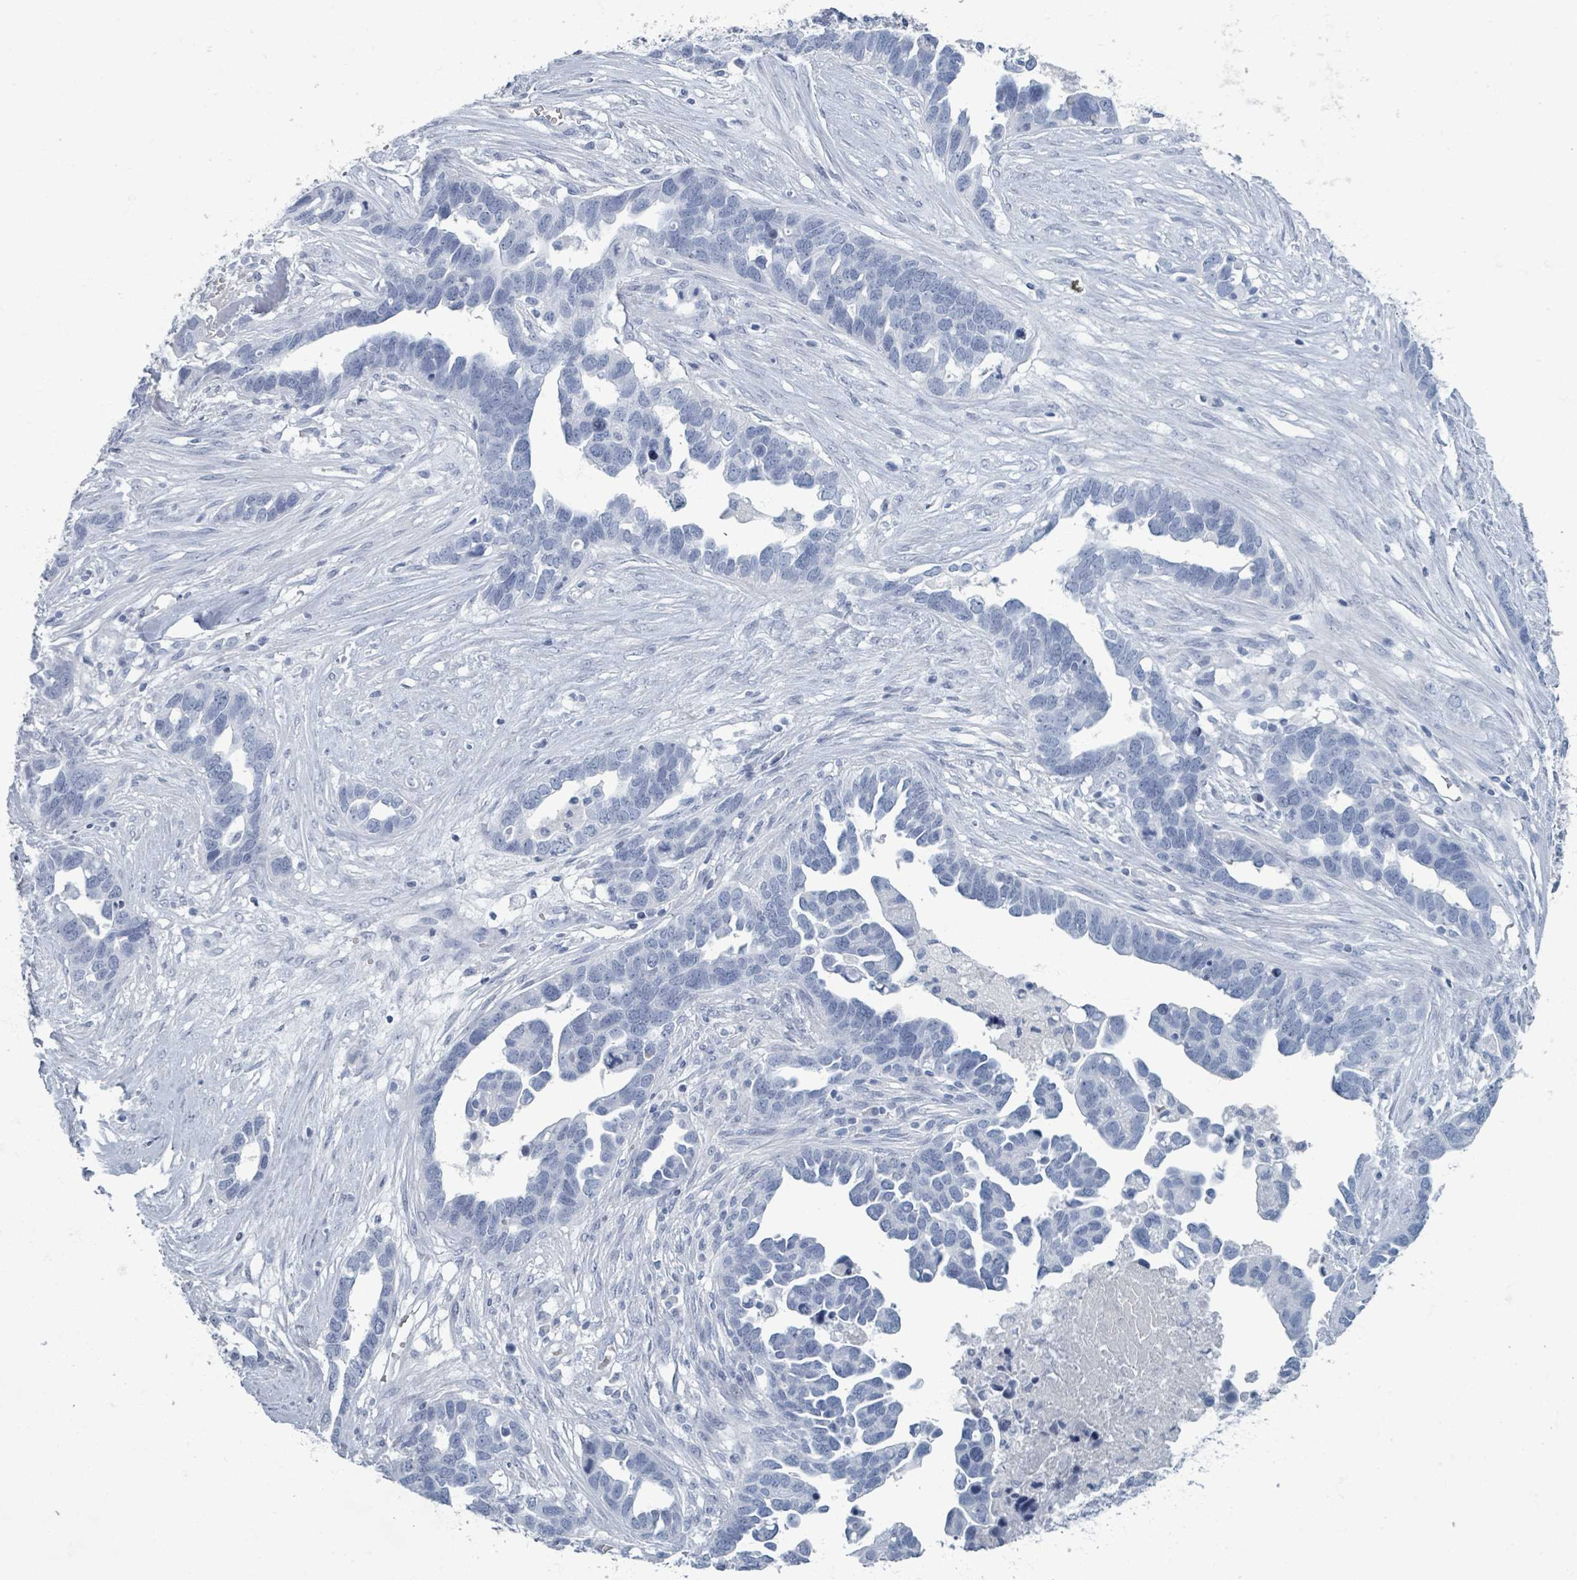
{"staining": {"intensity": "negative", "quantity": "none", "location": "none"}, "tissue": "ovarian cancer", "cell_type": "Tumor cells", "image_type": "cancer", "snomed": [{"axis": "morphology", "description": "Cystadenocarcinoma, serous, NOS"}, {"axis": "topography", "description": "Ovary"}], "caption": "This is a image of IHC staining of ovarian cancer, which shows no positivity in tumor cells.", "gene": "TAS2R1", "patient": {"sex": "female", "age": 54}}